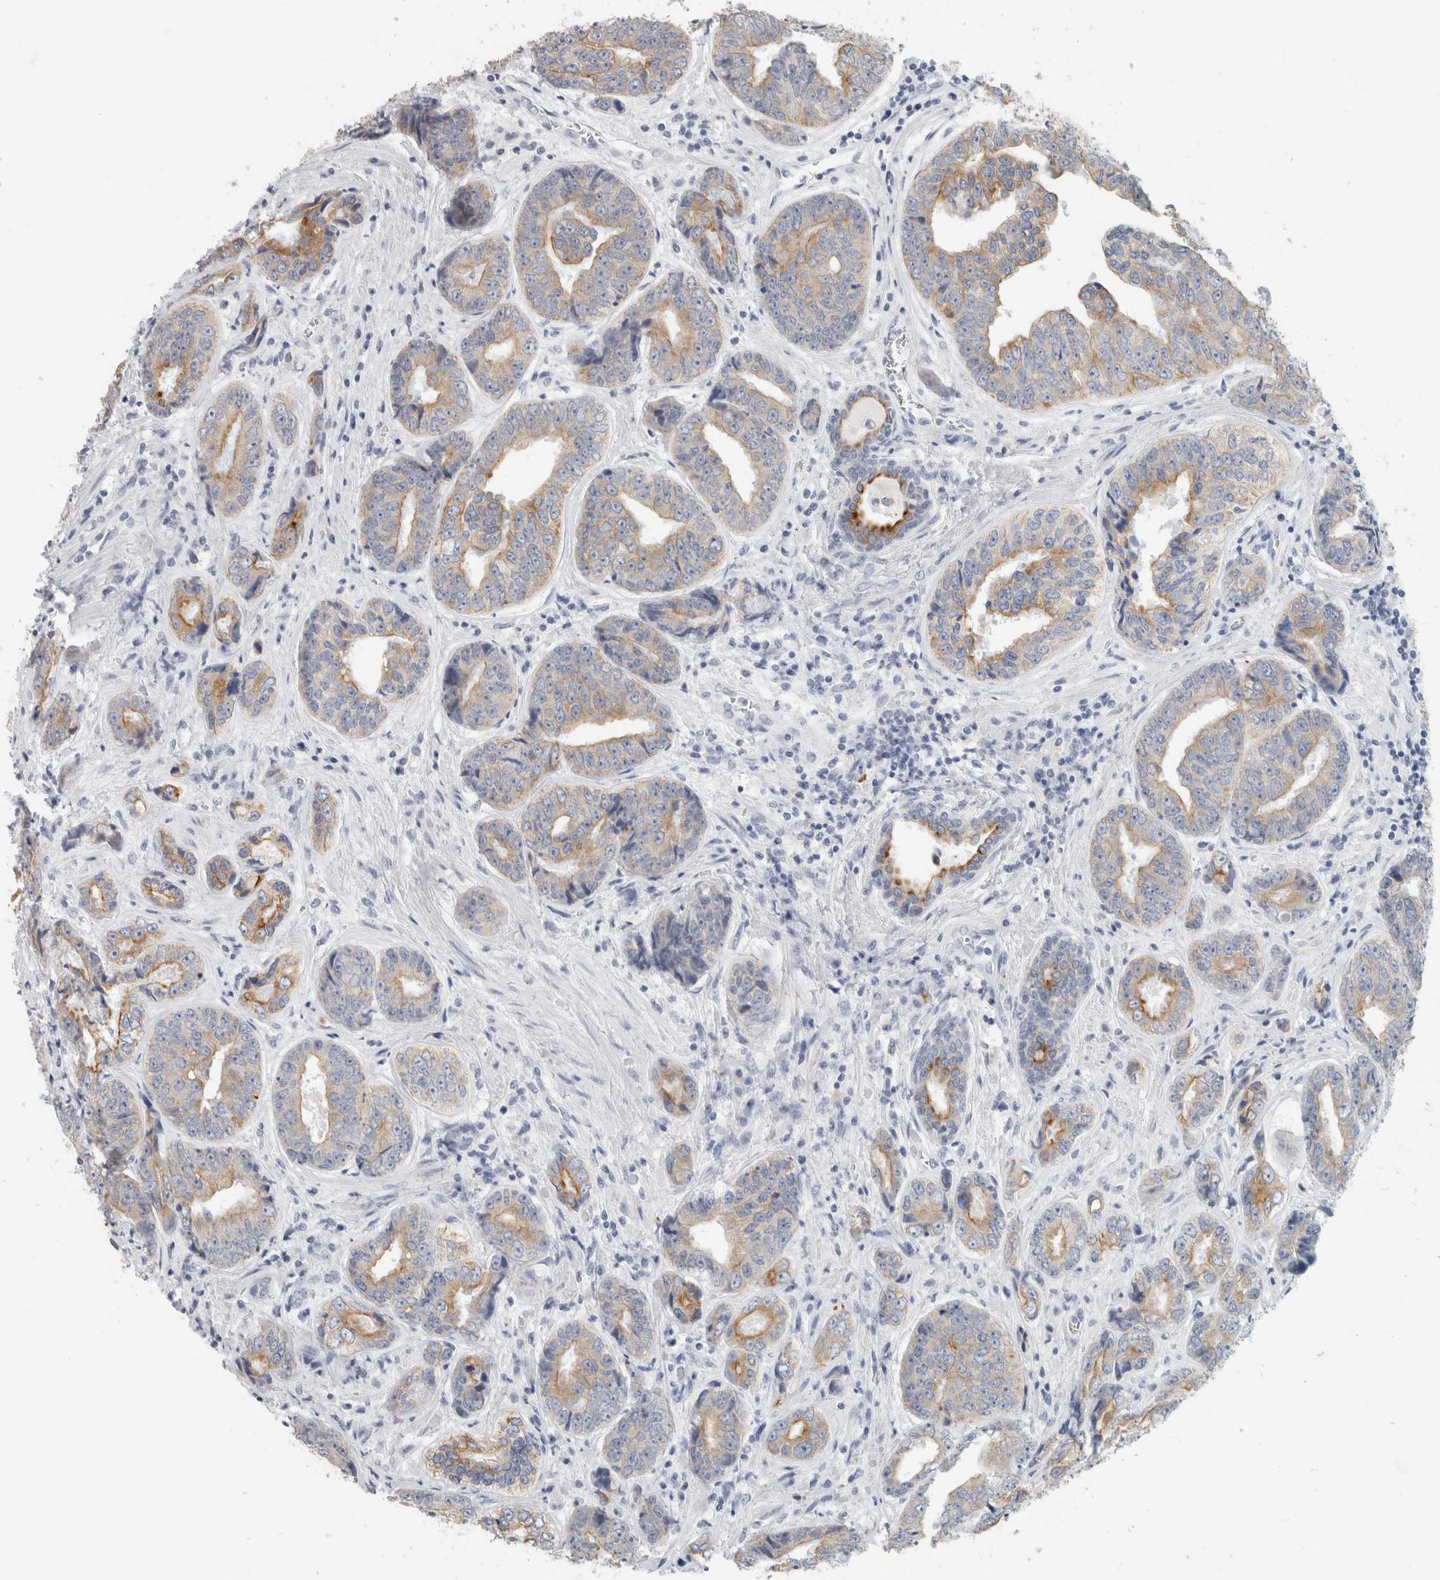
{"staining": {"intensity": "weak", "quantity": "25%-75%", "location": "cytoplasmic/membranous"}, "tissue": "prostate cancer", "cell_type": "Tumor cells", "image_type": "cancer", "snomed": [{"axis": "morphology", "description": "Adenocarcinoma, High grade"}, {"axis": "topography", "description": "Prostate"}], "caption": "A low amount of weak cytoplasmic/membranous expression is seen in approximately 25%-75% of tumor cells in prostate adenocarcinoma (high-grade) tissue.", "gene": "SLC28A3", "patient": {"sex": "male", "age": 61}}